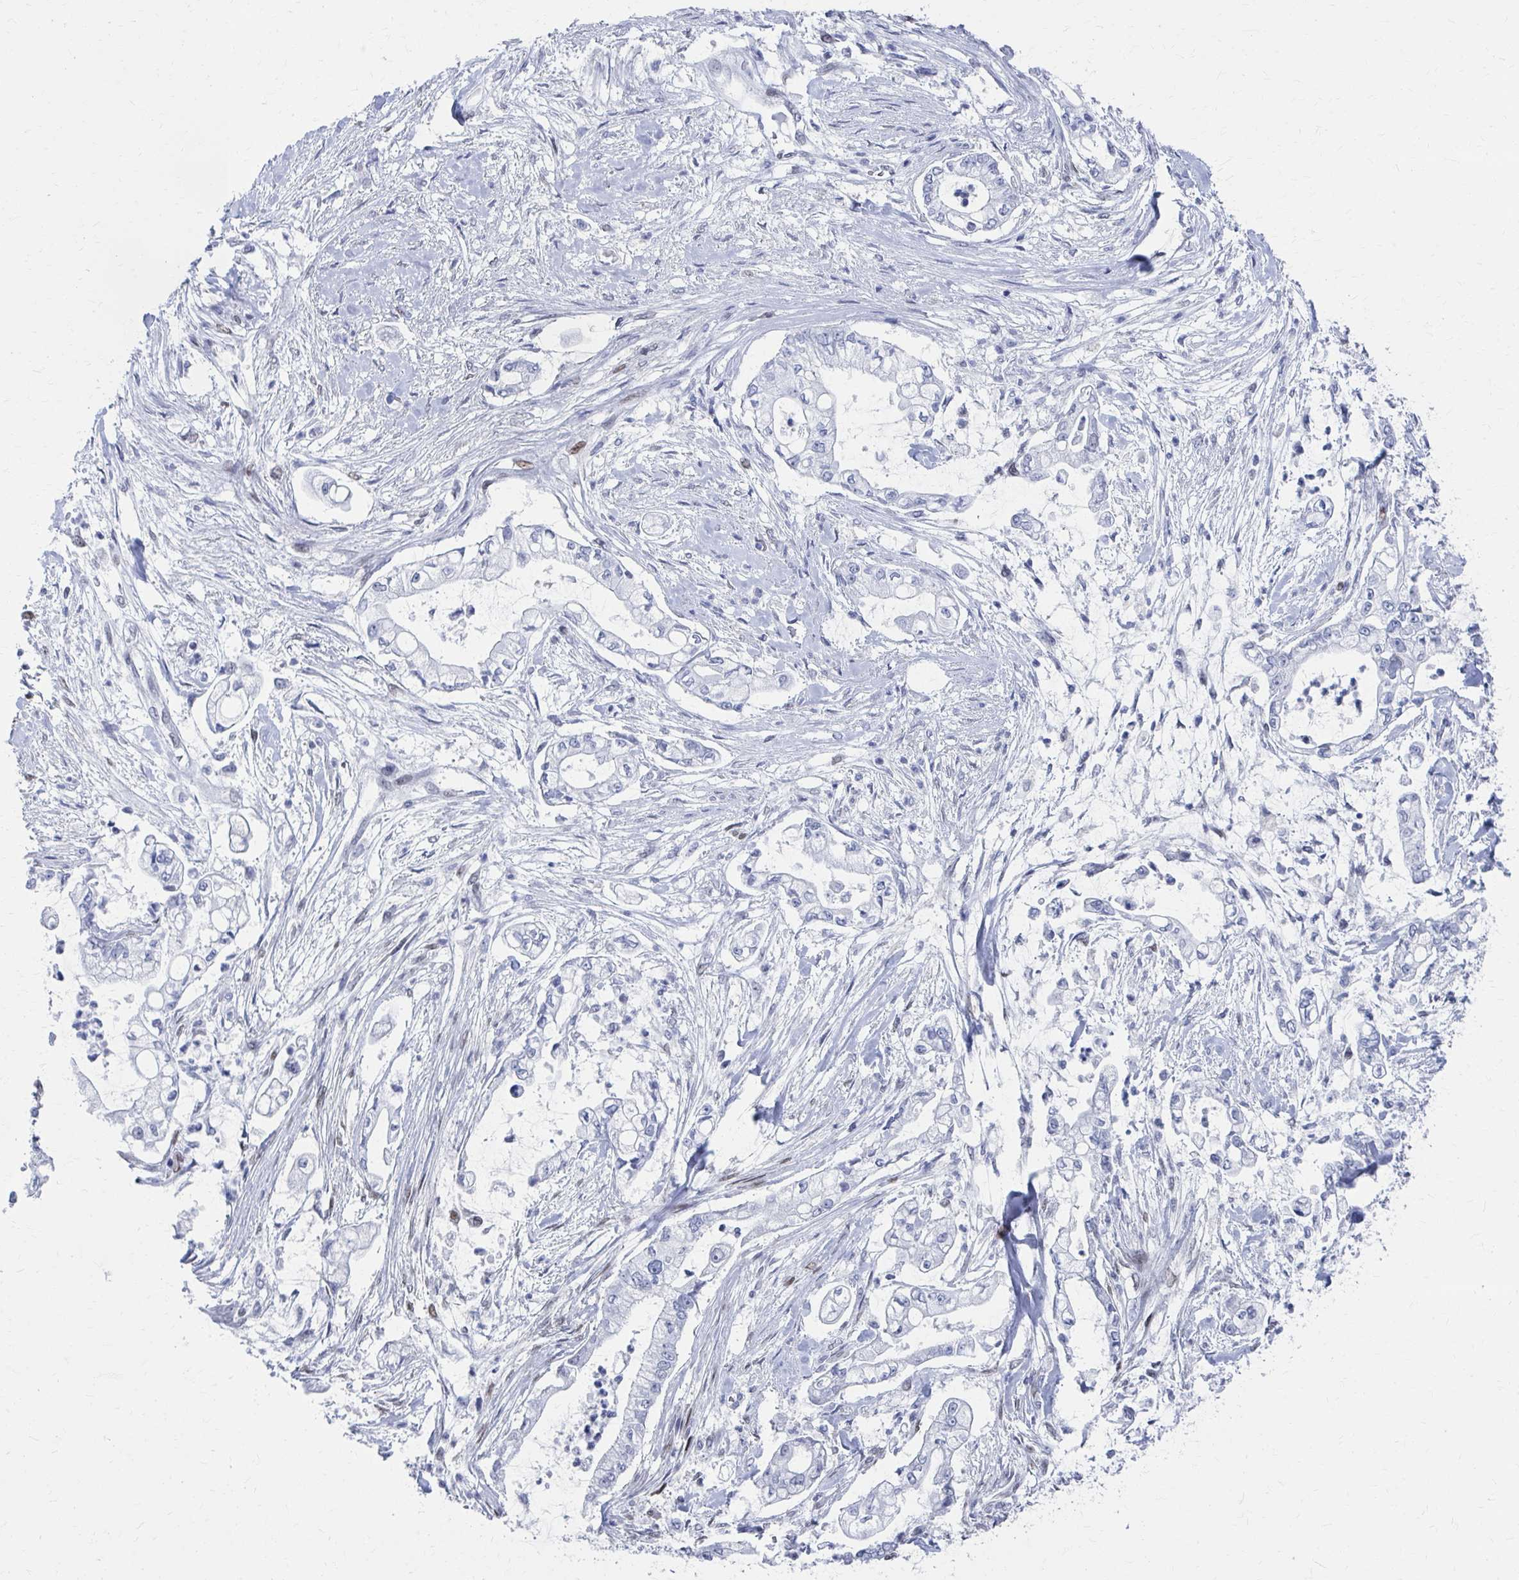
{"staining": {"intensity": "negative", "quantity": "none", "location": "none"}, "tissue": "pancreatic cancer", "cell_type": "Tumor cells", "image_type": "cancer", "snomed": [{"axis": "morphology", "description": "Adenocarcinoma, NOS"}, {"axis": "topography", "description": "Pancreas"}], "caption": "The histopathology image exhibits no staining of tumor cells in pancreatic cancer (adenocarcinoma).", "gene": "CDIN1", "patient": {"sex": "female", "age": 69}}